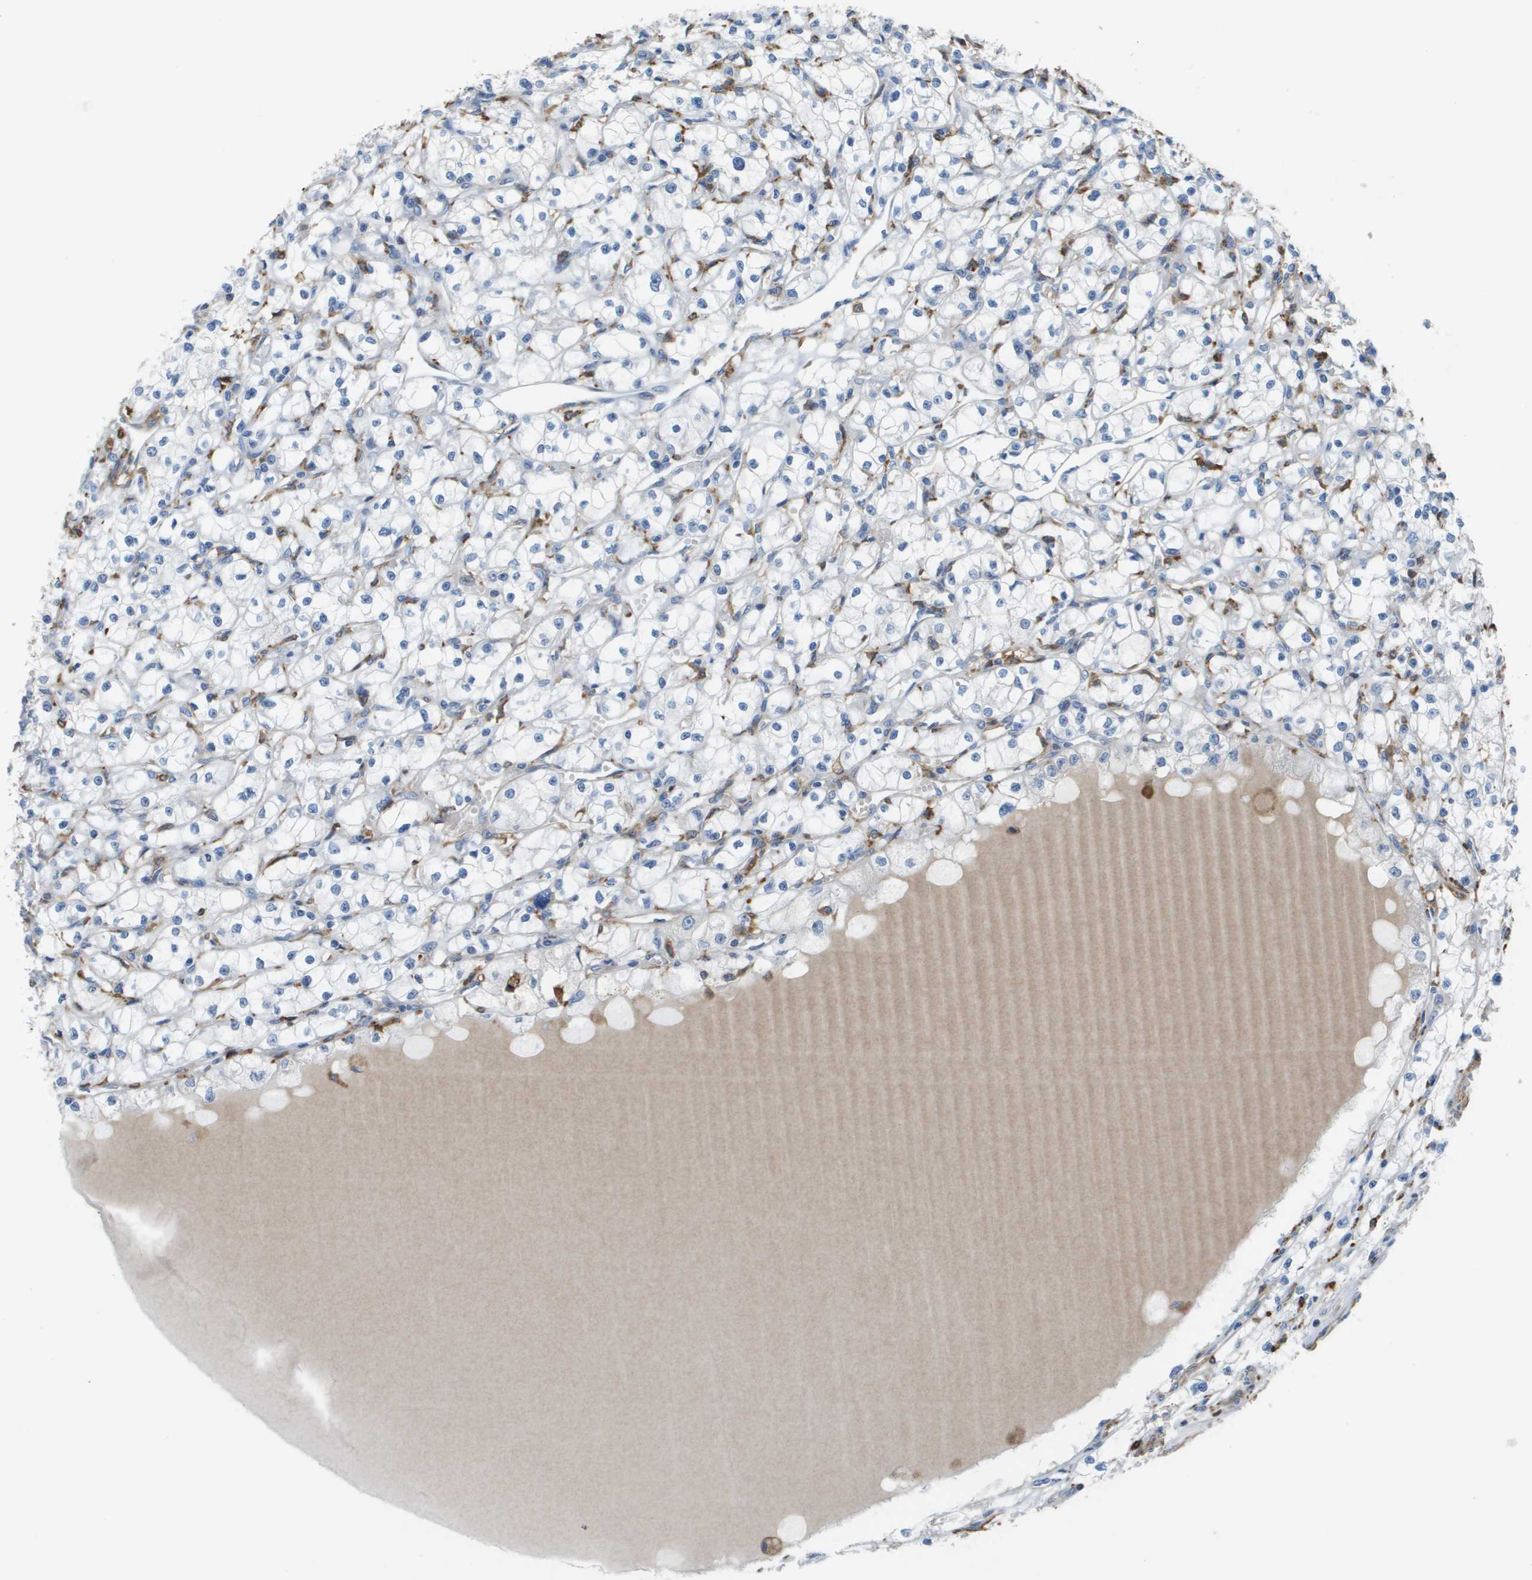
{"staining": {"intensity": "negative", "quantity": "none", "location": "none"}, "tissue": "renal cancer", "cell_type": "Tumor cells", "image_type": "cancer", "snomed": [{"axis": "morphology", "description": "Adenocarcinoma, NOS"}, {"axis": "topography", "description": "Kidney"}], "caption": "This is a micrograph of immunohistochemistry staining of renal cancer, which shows no staining in tumor cells.", "gene": "ZBTB43", "patient": {"sex": "male", "age": 56}}